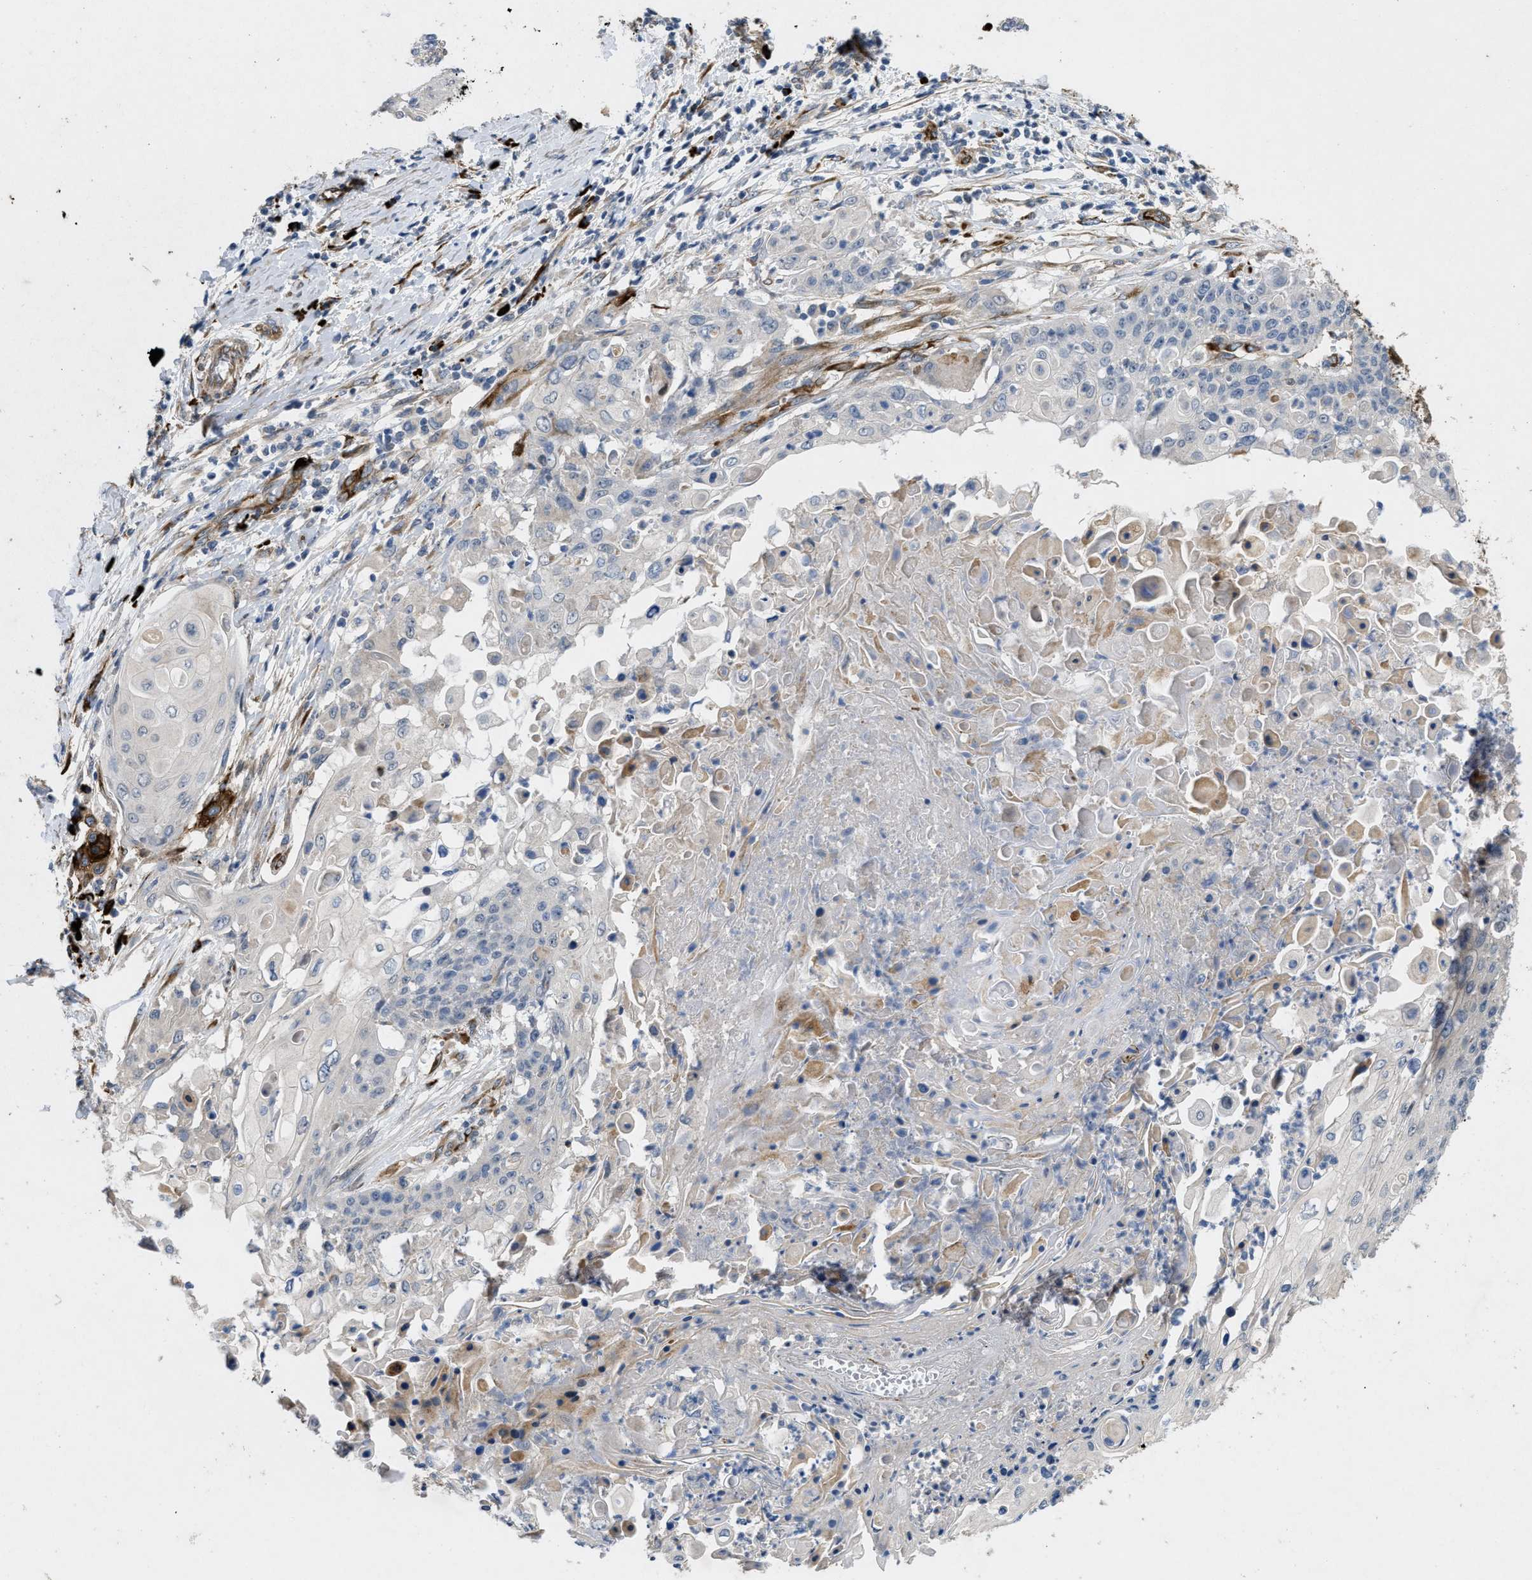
{"staining": {"intensity": "negative", "quantity": "none", "location": "none"}, "tissue": "cervical cancer", "cell_type": "Tumor cells", "image_type": "cancer", "snomed": [{"axis": "morphology", "description": "Squamous cell carcinoma, NOS"}, {"axis": "topography", "description": "Cervix"}], "caption": "An immunohistochemistry micrograph of cervical cancer is shown. There is no staining in tumor cells of cervical cancer. (Brightfield microscopy of DAB (3,3'-diaminobenzidine) immunohistochemistry (IHC) at high magnification).", "gene": "HSPA12B", "patient": {"sex": "female", "age": 39}}